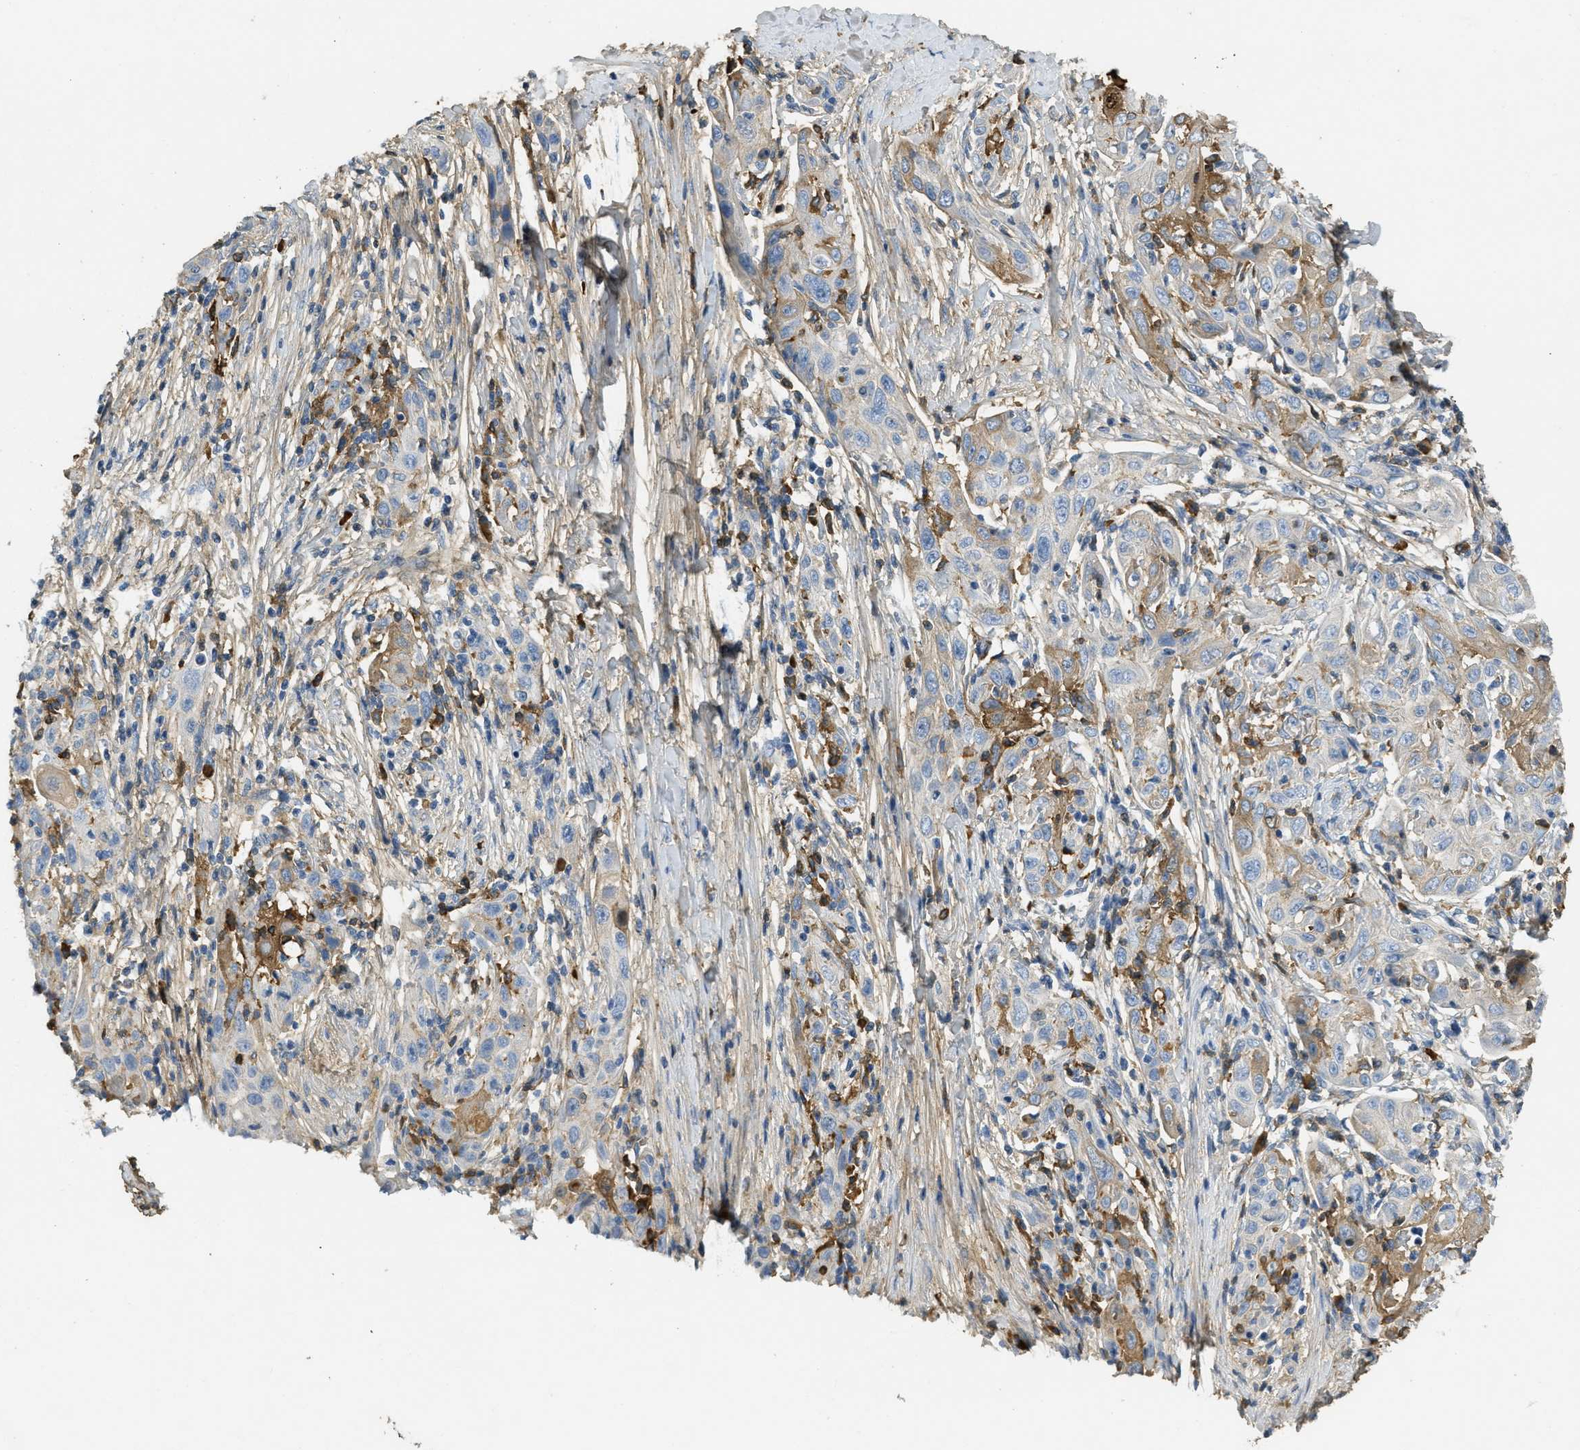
{"staining": {"intensity": "moderate", "quantity": "25%-75%", "location": "cytoplasmic/membranous"}, "tissue": "skin cancer", "cell_type": "Tumor cells", "image_type": "cancer", "snomed": [{"axis": "morphology", "description": "Squamous cell carcinoma, NOS"}, {"axis": "topography", "description": "Skin"}], "caption": "A high-resolution image shows immunohistochemistry (IHC) staining of skin squamous cell carcinoma, which displays moderate cytoplasmic/membranous staining in approximately 25%-75% of tumor cells.", "gene": "PRTN3", "patient": {"sex": "female", "age": 88}}